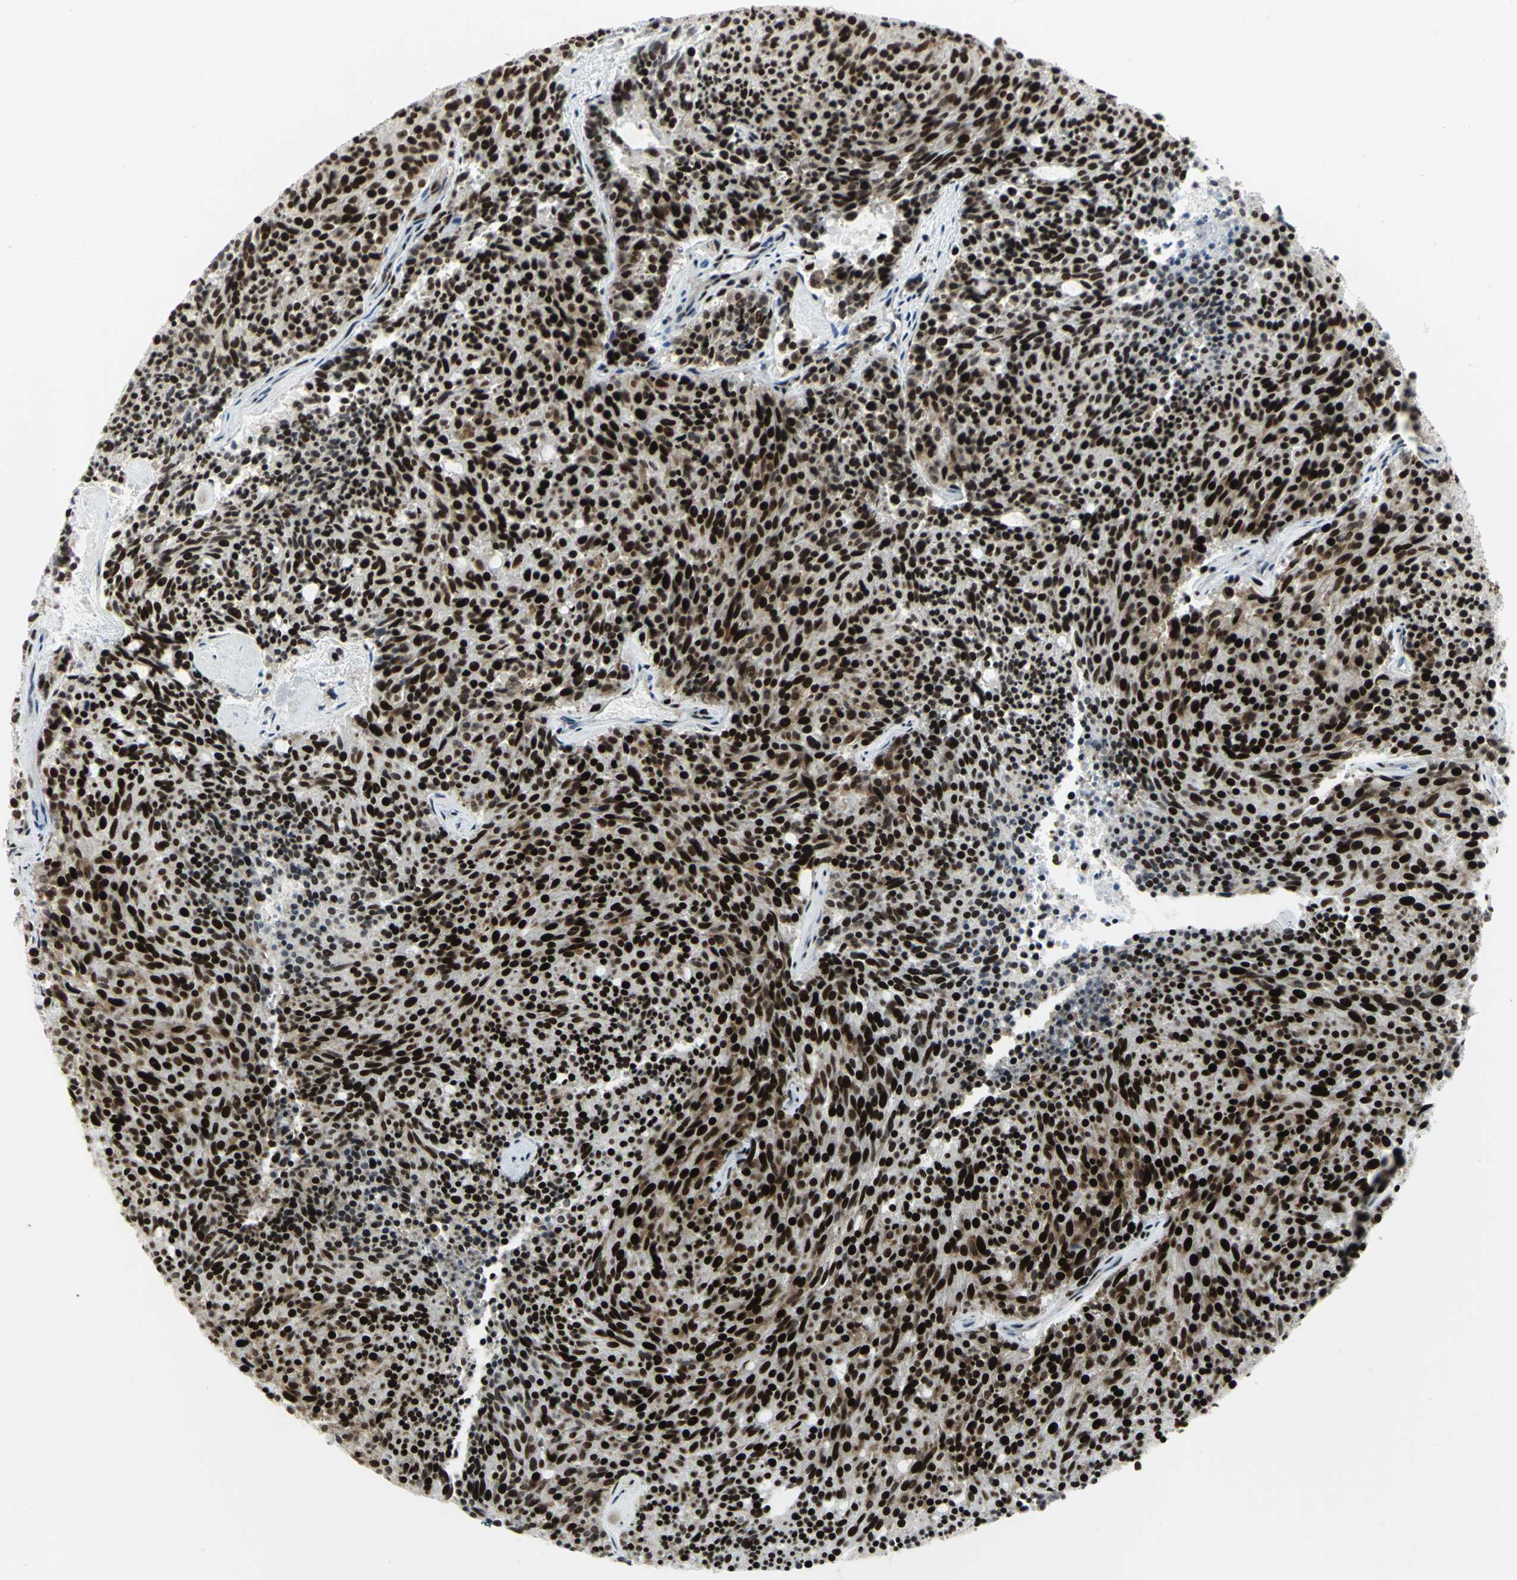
{"staining": {"intensity": "strong", "quantity": ">75%", "location": "nuclear"}, "tissue": "carcinoid", "cell_type": "Tumor cells", "image_type": "cancer", "snomed": [{"axis": "morphology", "description": "Carcinoid, malignant, NOS"}, {"axis": "topography", "description": "Pancreas"}], "caption": "Carcinoid tissue demonstrates strong nuclear staining in about >75% of tumor cells", "gene": "SMARCA4", "patient": {"sex": "female", "age": 54}}